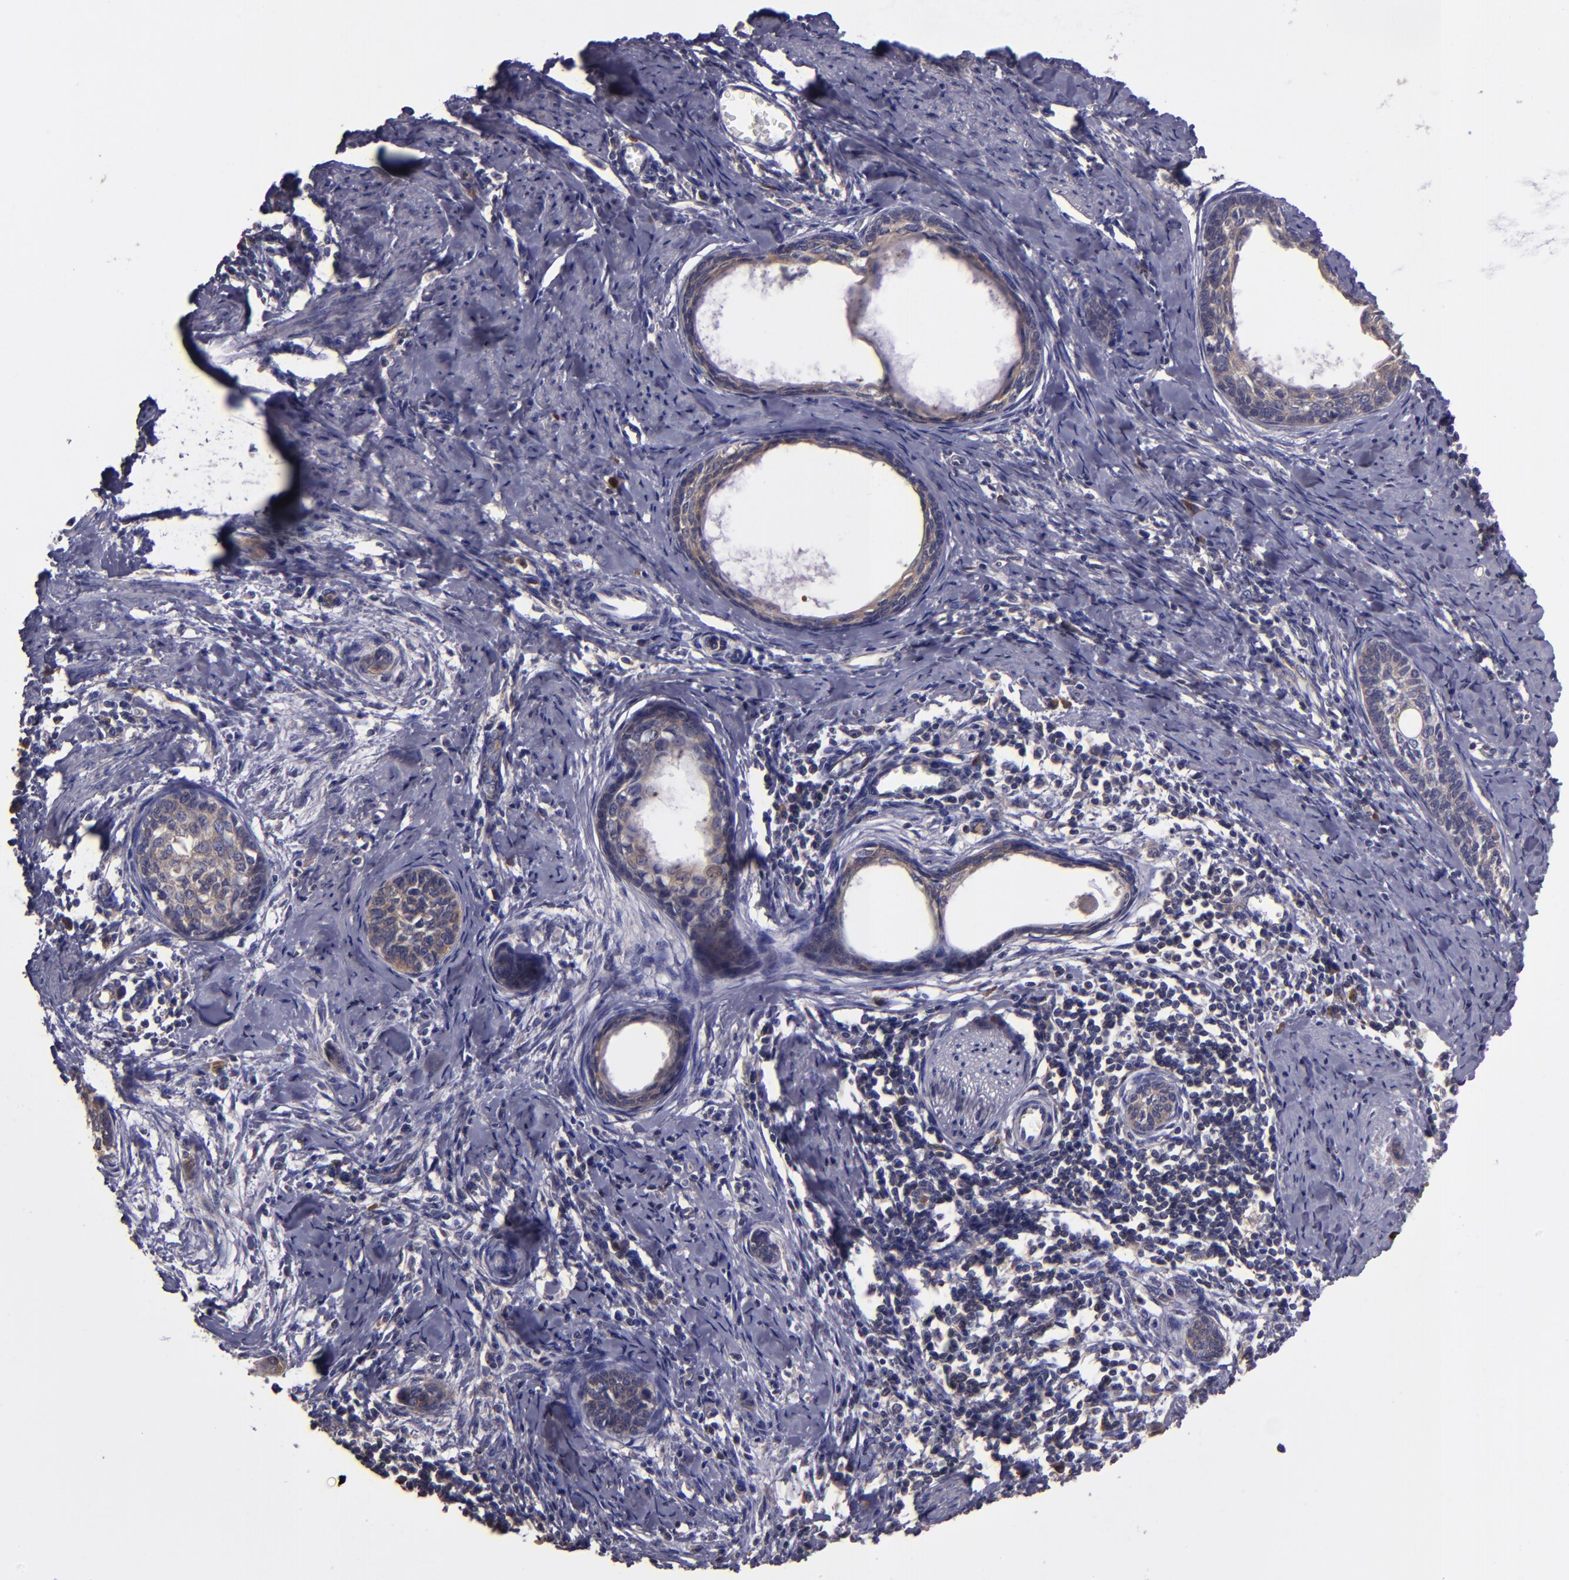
{"staining": {"intensity": "moderate", "quantity": "25%-75%", "location": "cytoplasmic/membranous"}, "tissue": "cervical cancer", "cell_type": "Tumor cells", "image_type": "cancer", "snomed": [{"axis": "morphology", "description": "Squamous cell carcinoma, NOS"}, {"axis": "topography", "description": "Cervix"}], "caption": "High-magnification brightfield microscopy of squamous cell carcinoma (cervical) stained with DAB (3,3'-diaminobenzidine) (brown) and counterstained with hematoxylin (blue). tumor cells exhibit moderate cytoplasmic/membranous staining is appreciated in approximately25%-75% of cells.", "gene": "CARS1", "patient": {"sex": "female", "age": 33}}